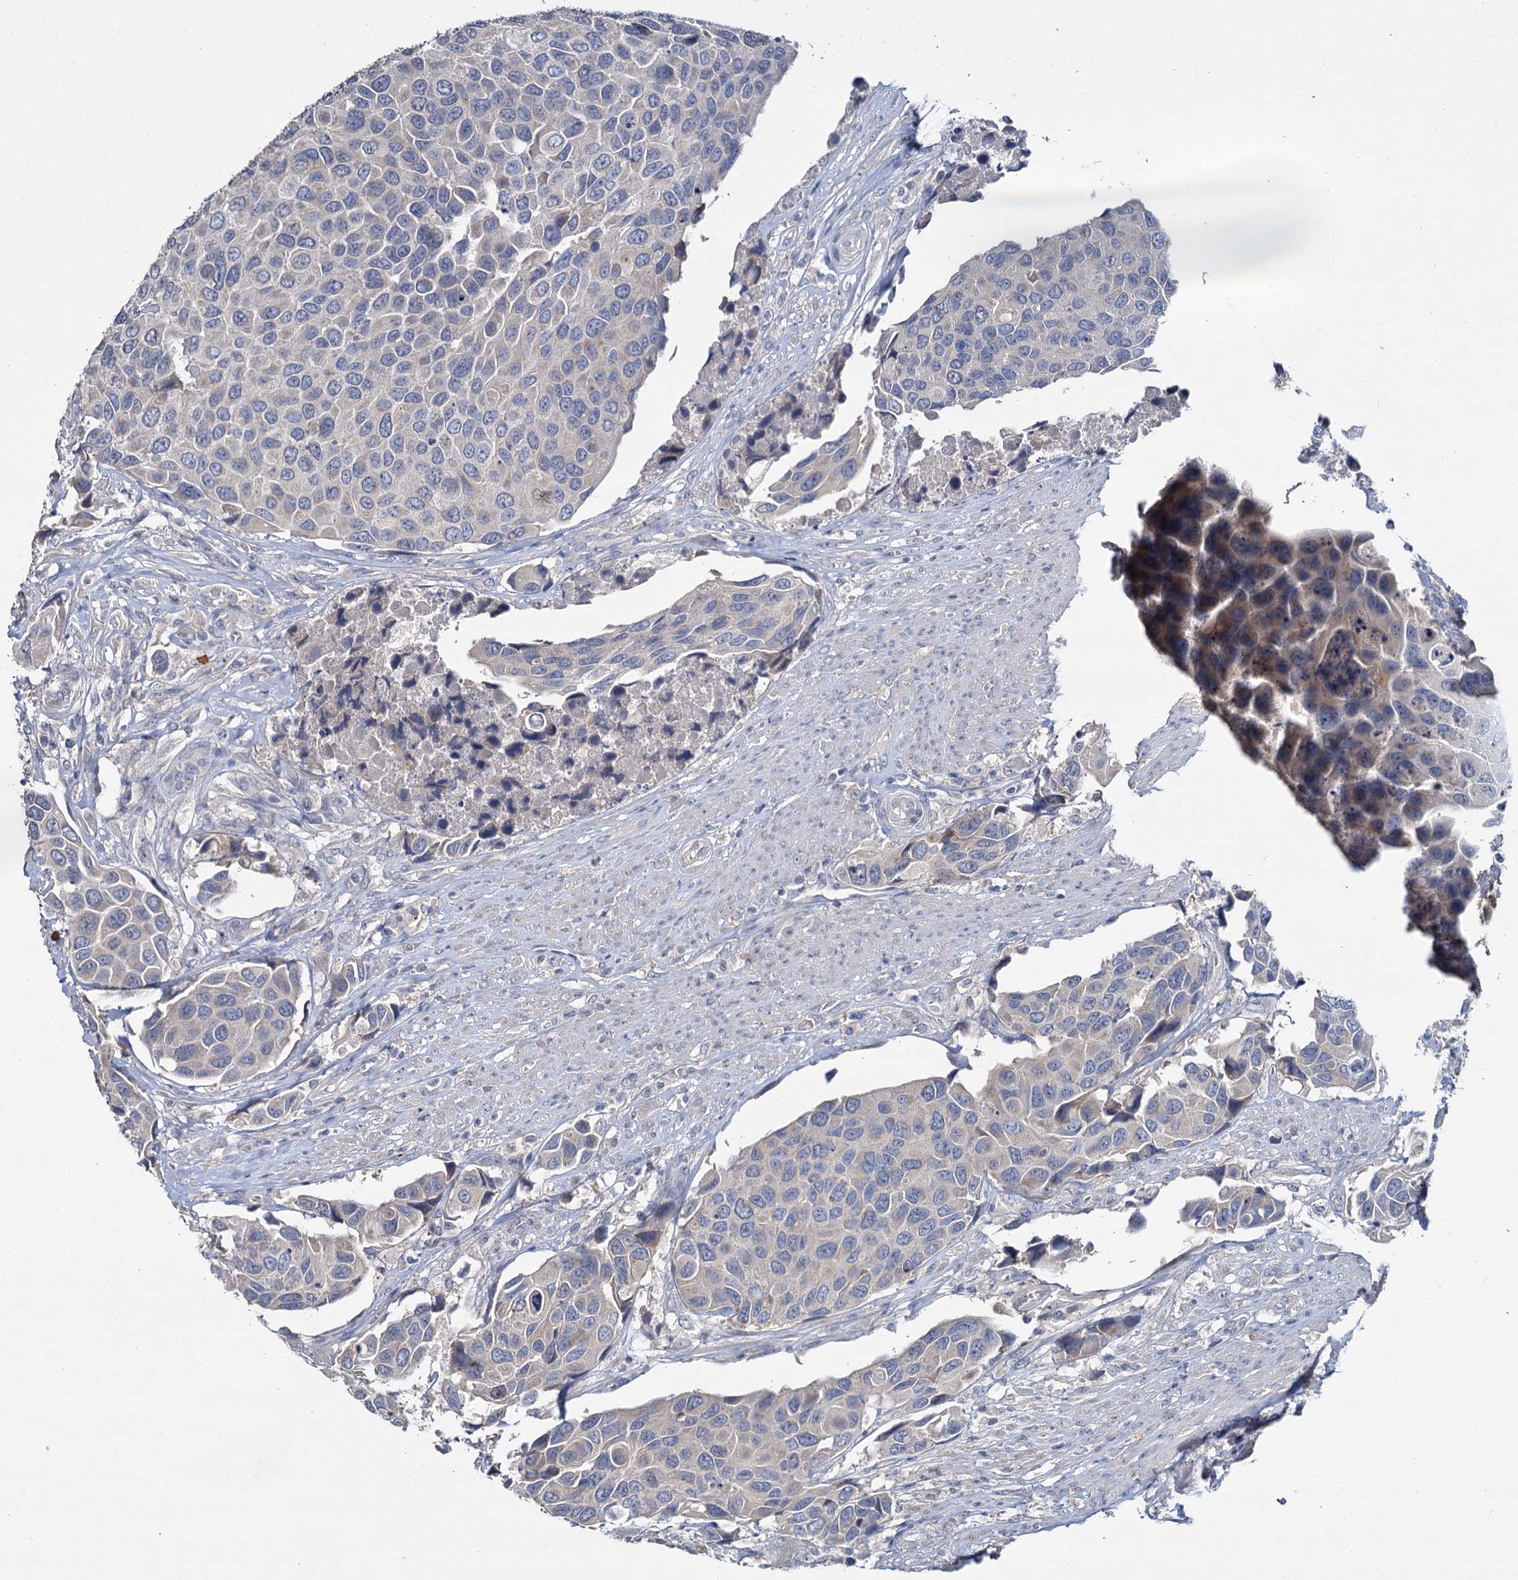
{"staining": {"intensity": "negative", "quantity": "none", "location": "none"}, "tissue": "urothelial cancer", "cell_type": "Tumor cells", "image_type": "cancer", "snomed": [{"axis": "morphology", "description": "Urothelial carcinoma, High grade"}, {"axis": "topography", "description": "Urinary bladder"}], "caption": "There is no significant staining in tumor cells of urothelial cancer.", "gene": "ATP9A", "patient": {"sex": "male", "age": 74}}